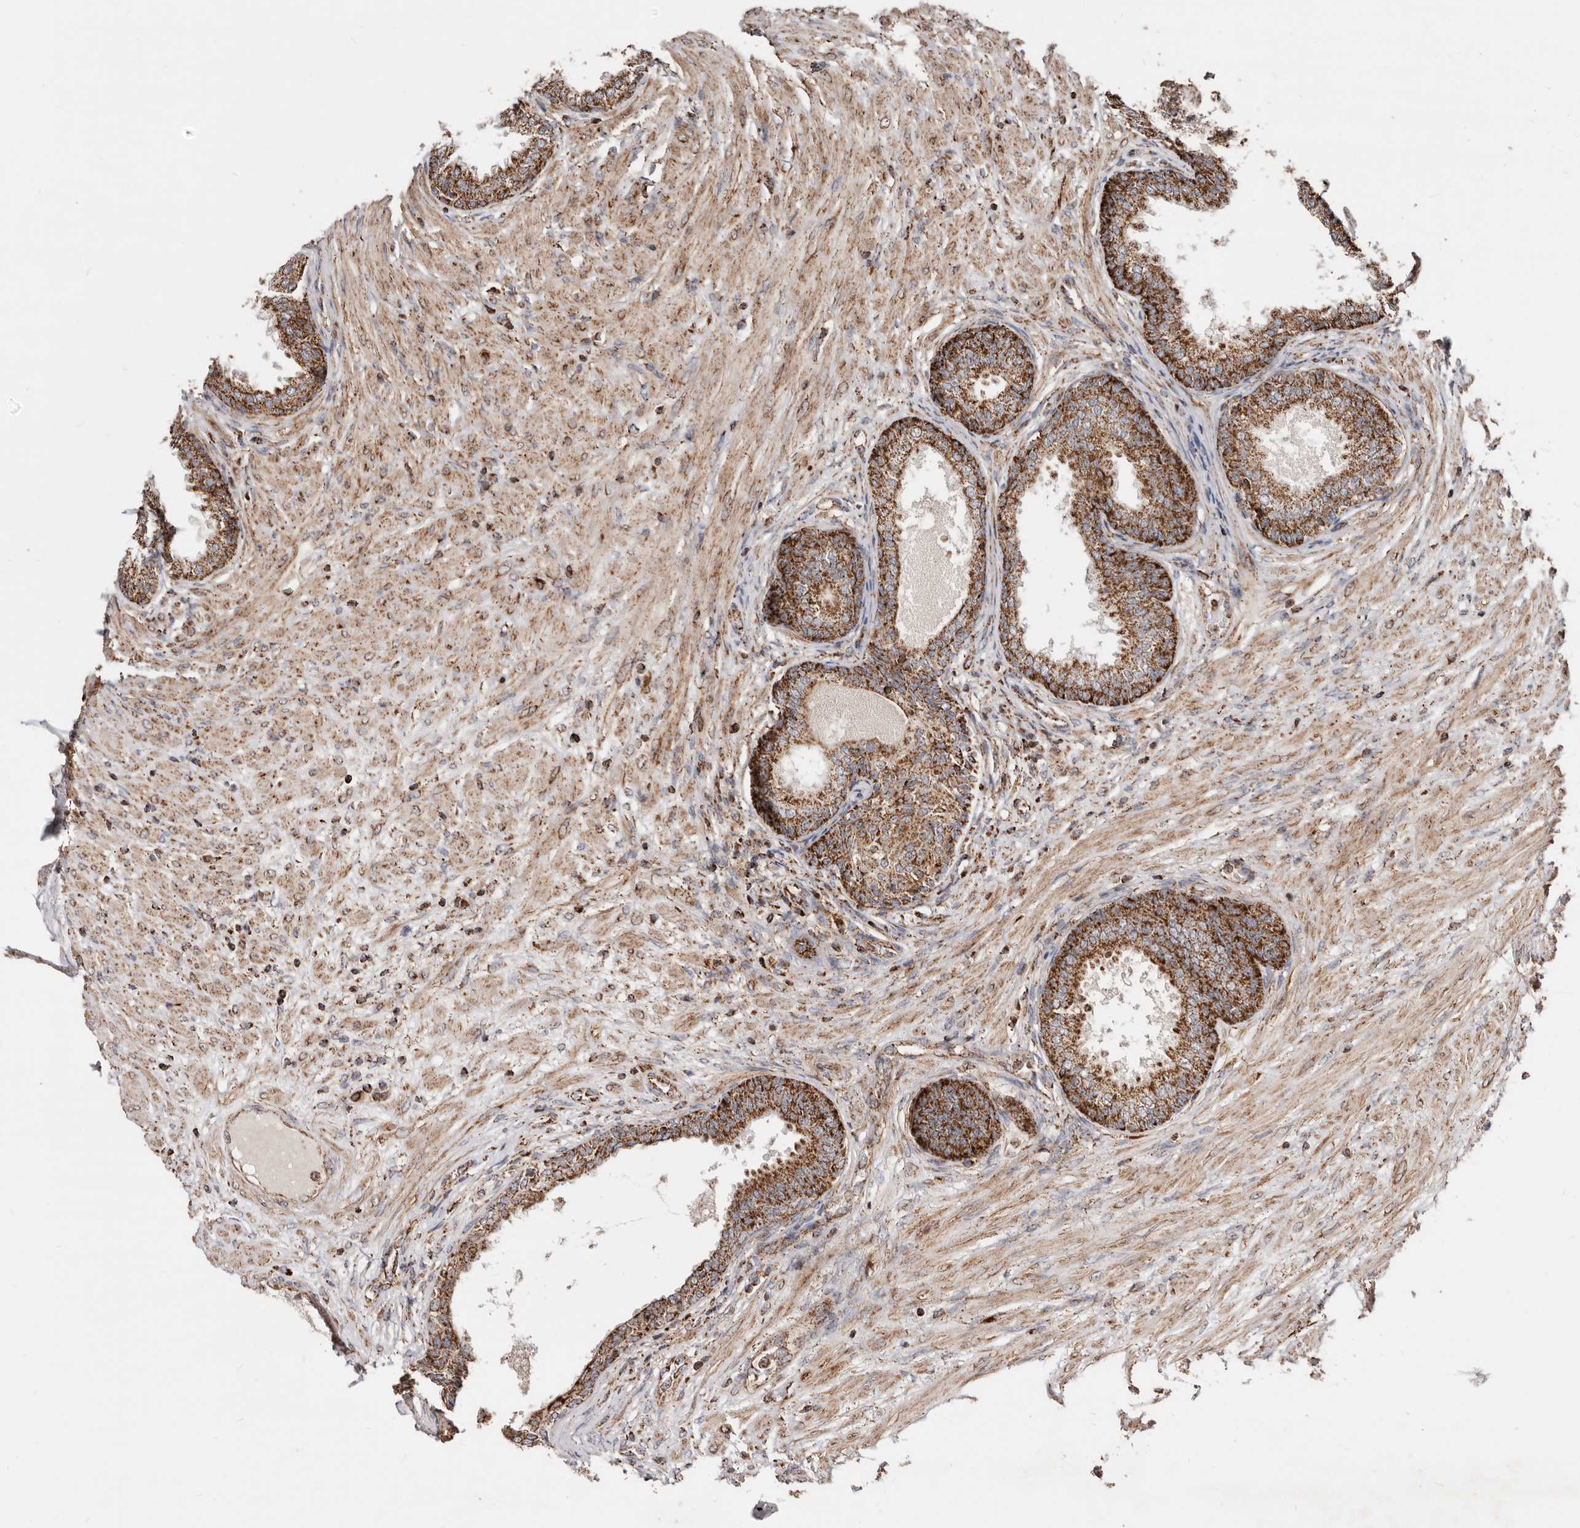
{"staining": {"intensity": "strong", "quantity": ">75%", "location": "cytoplasmic/membranous"}, "tissue": "prostate", "cell_type": "Glandular cells", "image_type": "normal", "snomed": [{"axis": "morphology", "description": "Normal tissue, NOS"}, {"axis": "topography", "description": "Prostate"}], "caption": "Protein positivity by immunohistochemistry (IHC) shows strong cytoplasmic/membranous staining in approximately >75% of glandular cells in benign prostate. Using DAB (brown) and hematoxylin (blue) stains, captured at high magnification using brightfield microscopy.", "gene": "PRKACB", "patient": {"sex": "male", "age": 76}}